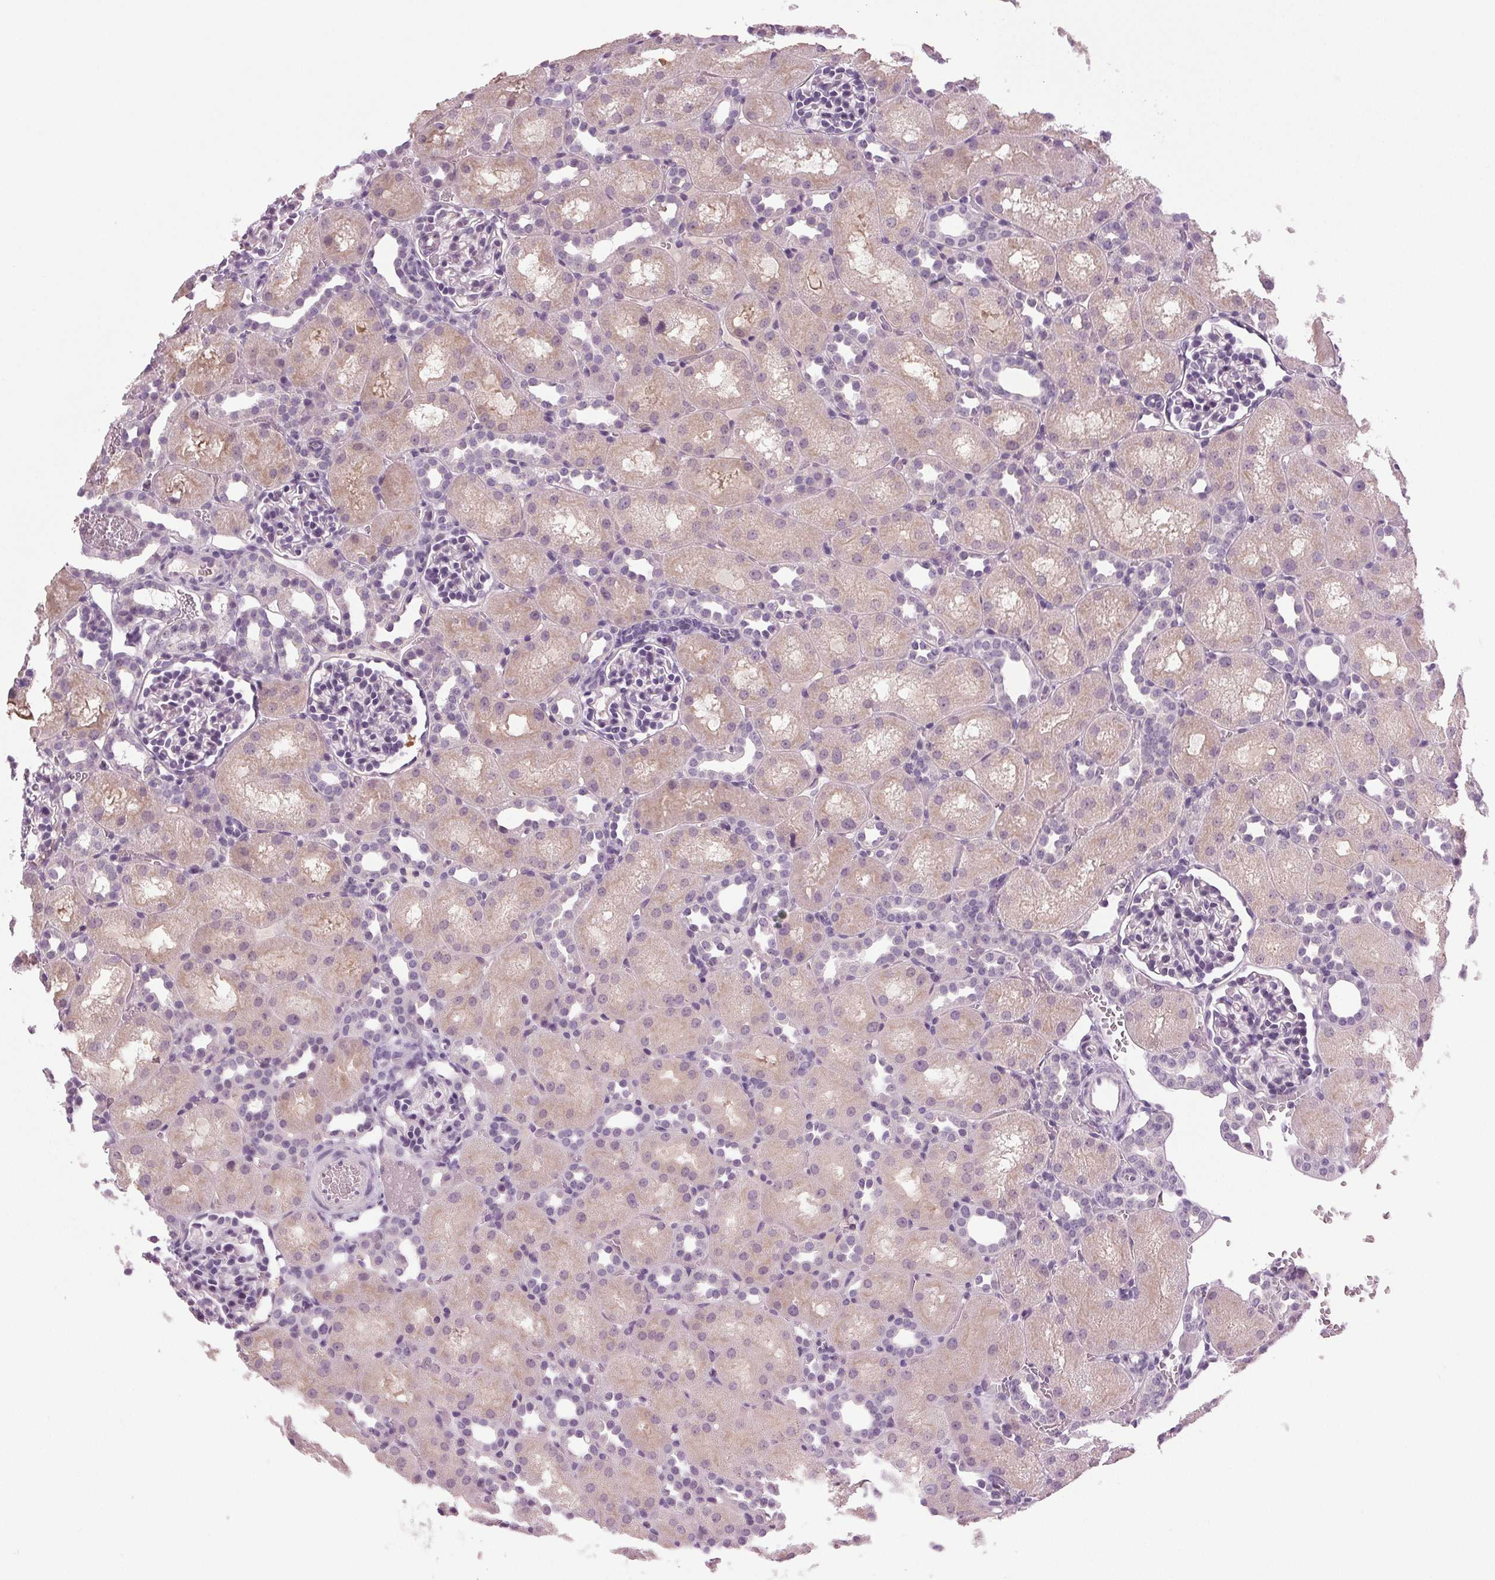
{"staining": {"intensity": "negative", "quantity": "none", "location": "none"}, "tissue": "kidney", "cell_type": "Cells in glomeruli", "image_type": "normal", "snomed": [{"axis": "morphology", "description": "Normal tissue, NOS"}, {"axis": "topography", "description": "Kidney"}], "caption": "Immunohistochemical staining of benign human kidney demonstrates no significant staining in cells in glomeruli. (Stains: DAB (3,3'-diaminobenzidine) immunohistochemistry (IHC) with hematoxylin counter stain, Microscopy: brightfield microscopy at high magnification).", "gene": "DNAH12", "patient": {"sex": "male", "age": 1}}